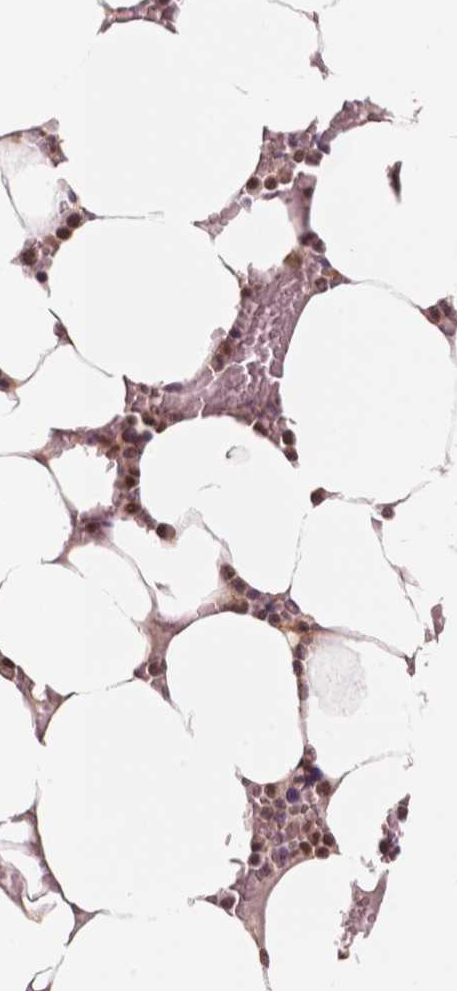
{"staining": {"intensity": "moderate", "quantity": "<25%", "location": "cytoplasmic/membranous,nuclear"}, "tissue": "bone marrow", "cell_type": "Hematopoietic cells", "image_type": "normal", "snomed": [{"axis": "morphology", "description": "Normal tissue, NOS"}, {"axis": "topography", "description": "Bone marrow"}], "caption": "A brown stain highlights moderate cytoplasmic/membranous,nuclear positivity of a protein in hematopoietic cells of normal human bone marrow. The protein of interest is stained brown, and the nuclei are stained in blue (DAB (3,3'-diaminobenzidine) IHC with brightfield microscopy, high magnification).", "gene": "STAT3", "patient": {"sex": "female", "age": 52}}